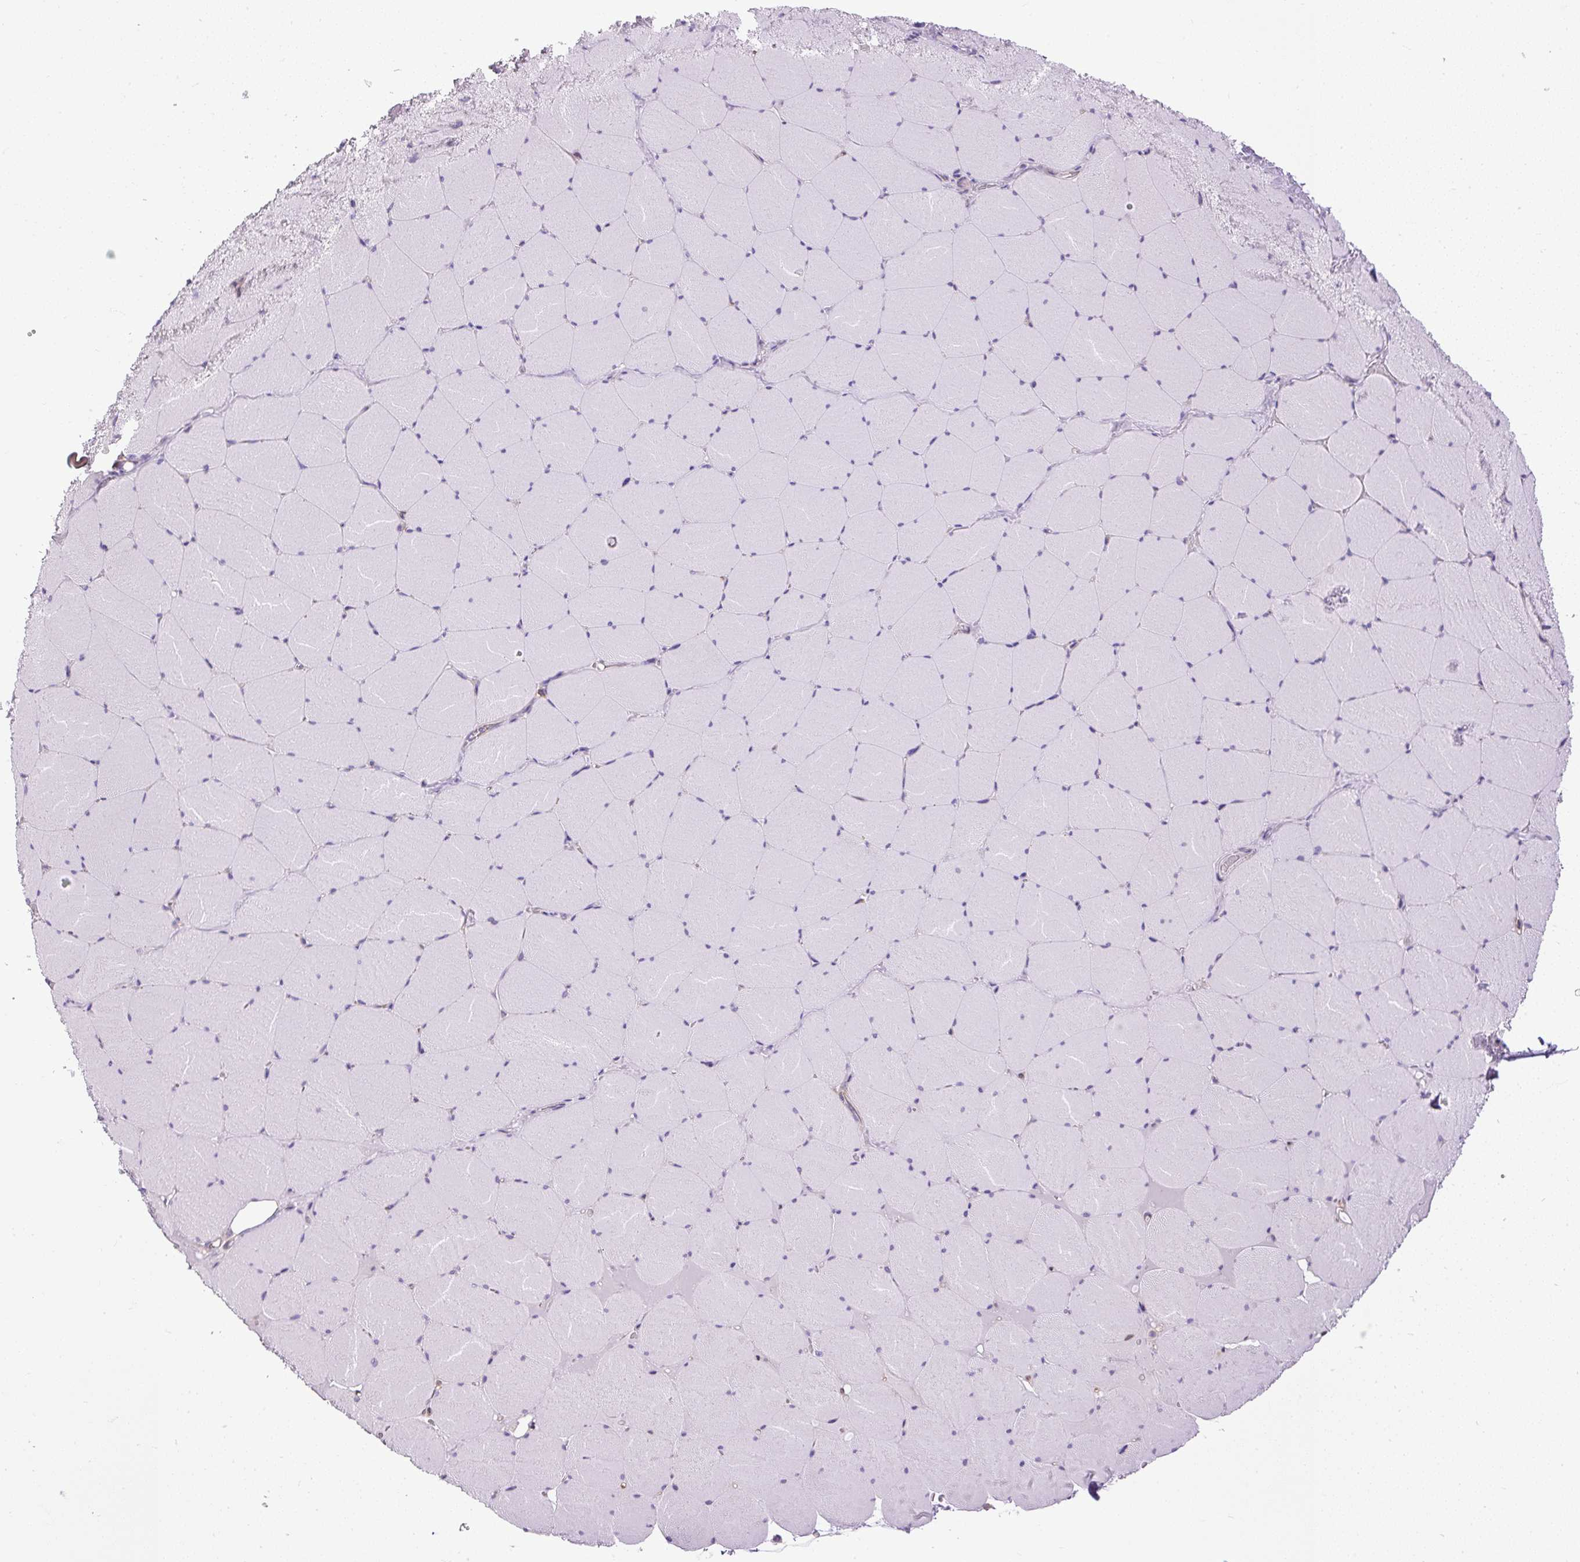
{"staining": {"intensity": "negative", "quantity": "none", "location": "none"}, "tissue": "skeletal muscle", "cell_type": "Myocytes", "image_type": "normal", "snomed": [{"axis": "morphology", "description": "Normal tissue, NOS"}, {"axis": "topography", "description": "Skeletal muscle"}, {"axis": "topography", "description": "Head-Neck"}], "caption": "Myocytes show no significant staining in benign skeletal muscle. (Brightfield microscopy of DAB immunohistochemistry (IHC) at high magnification).", "gene": "MAP1S", "patient": {"sex": "male", "age": 66}}